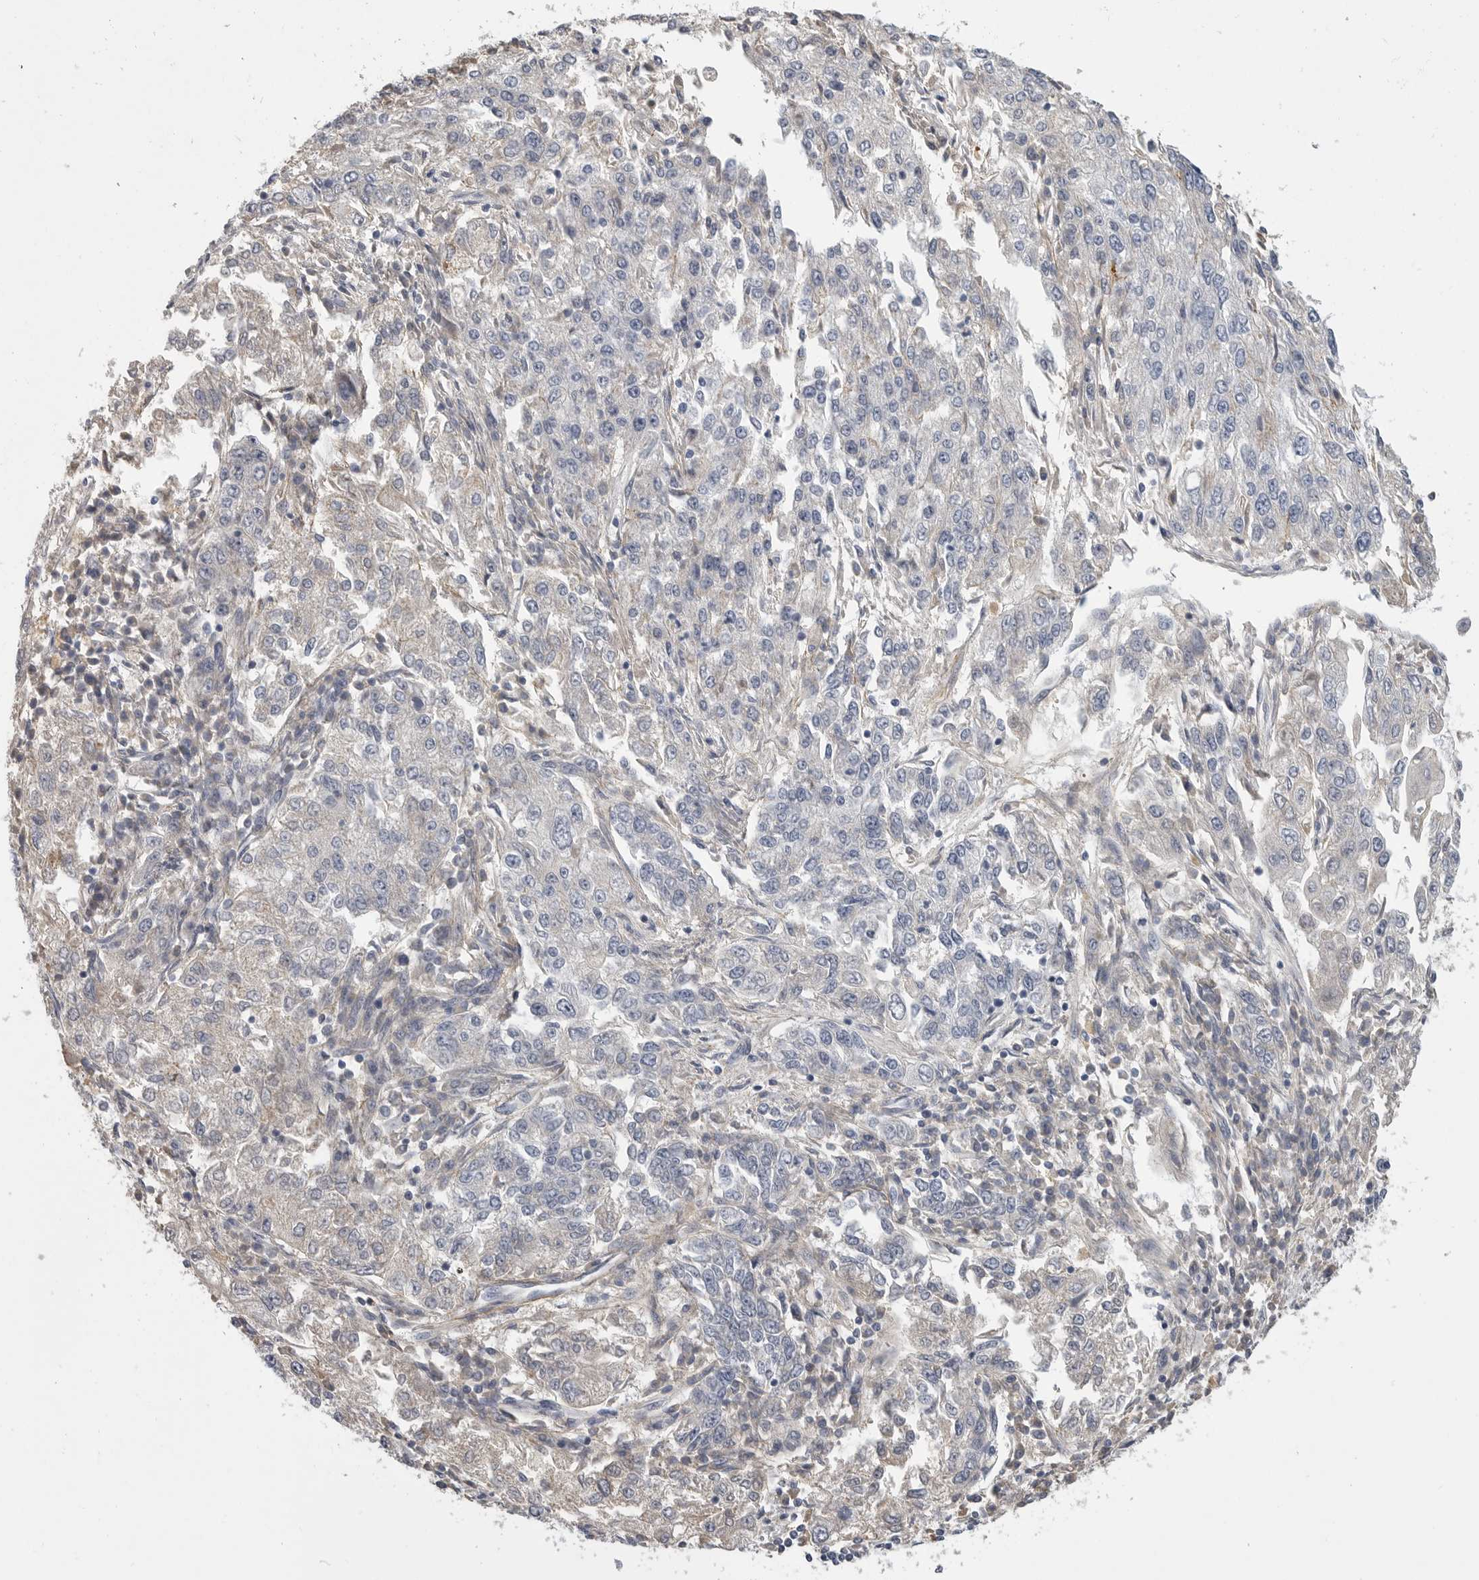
{"staining": {"intensity": "negative", "quantity": "none", "location": "none"}, "tissue": "endometrial cancer", "cell_type": "Tumor cells", "image_type": "cancer", "snomed": [{"axis": "morphology", "description": "Adenocarcinoma, NOS"}, {"axis": "topography", "description": "Endometrium"}], "caption": "Image shows no significant protein expression in tumor cells of adenocarcinoma (endometrial).", "gene": "SDC3", "patient": {"sex": "female", "age": 49}}